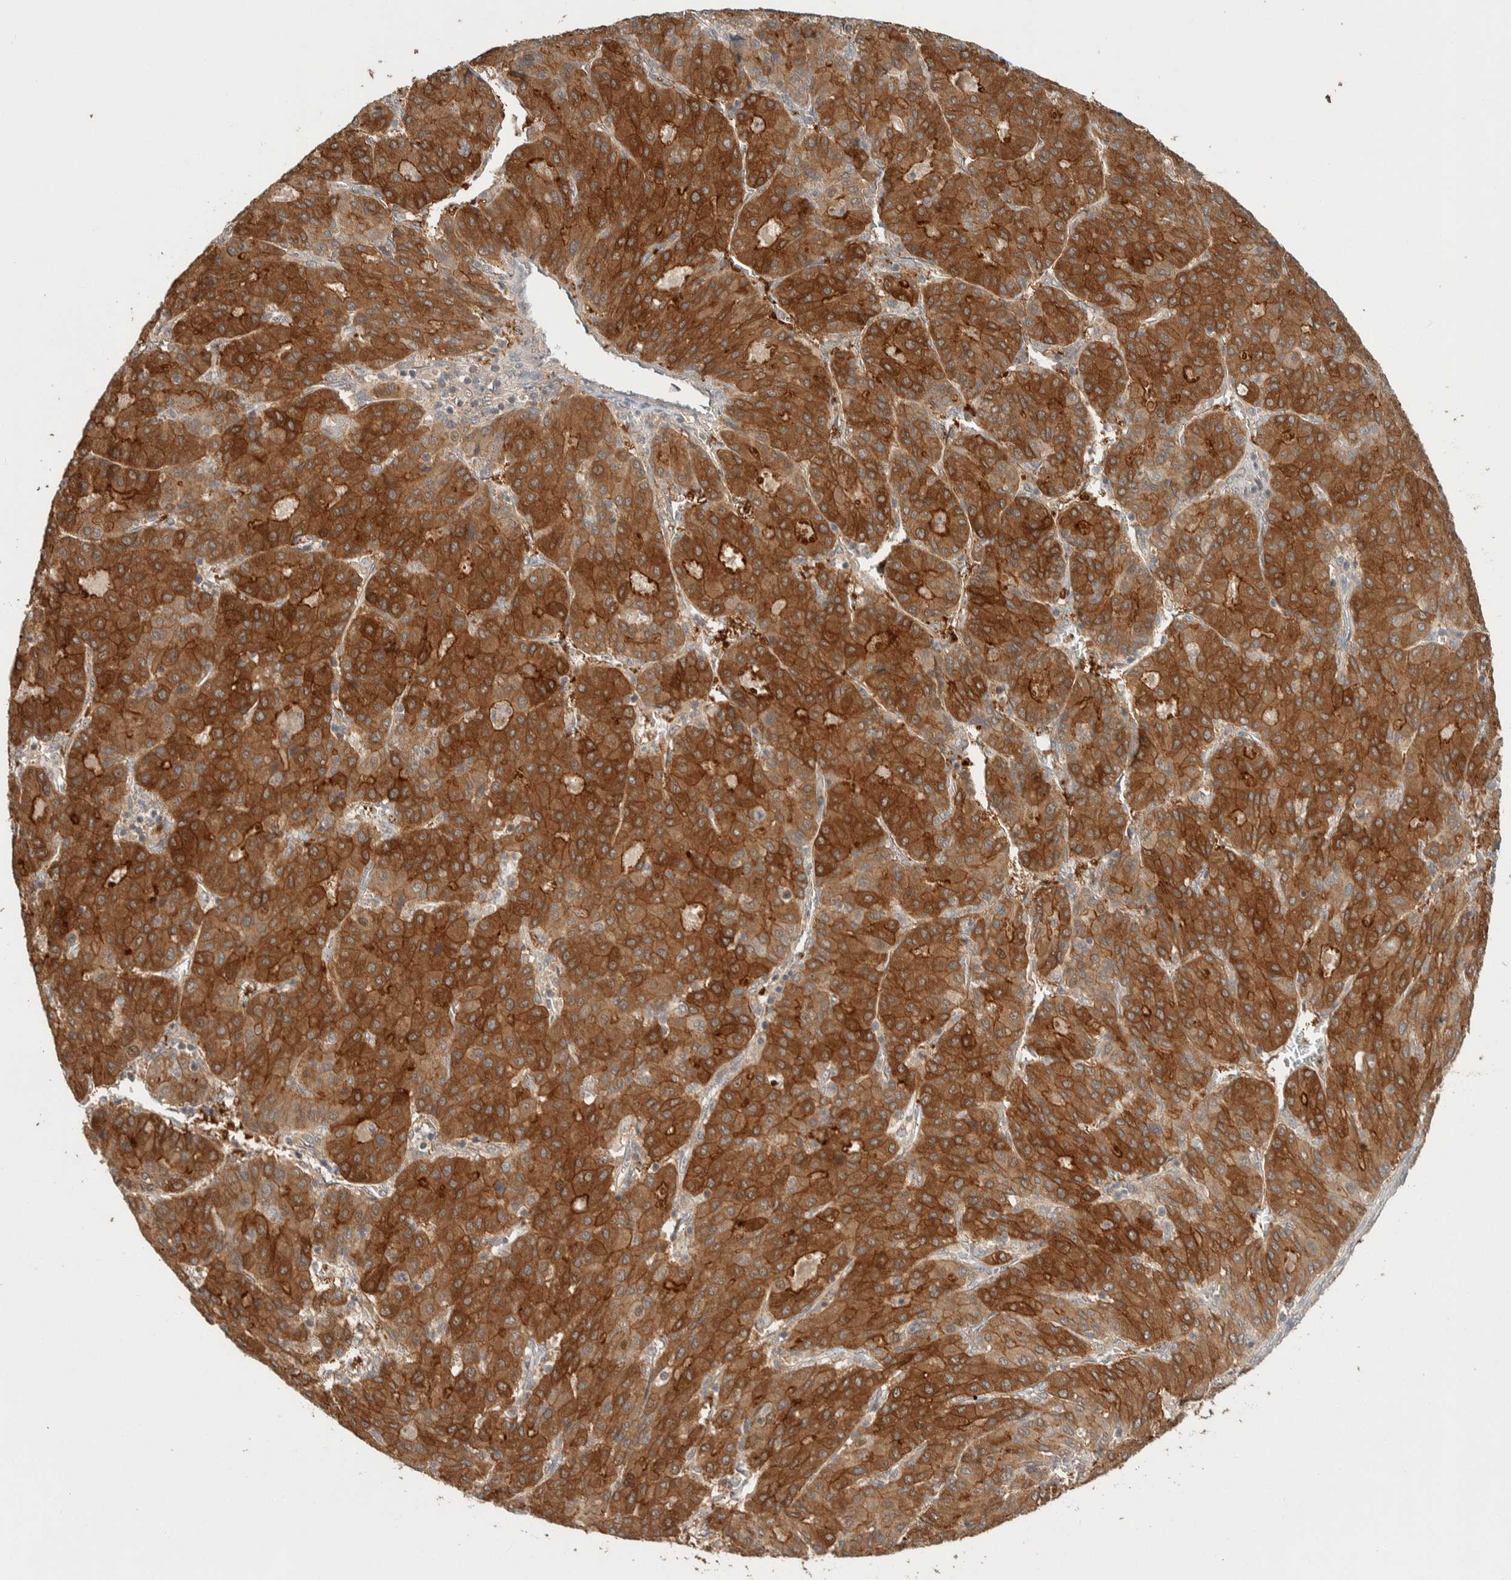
{"staining": {"intensity": "strong", "quantity": ">75%", "location": "cytoplasmic/membranous"}, "tissue": "liver cancer", "cell_type": "Tumor cells", "image_type": "cancer", "snomed": [{"axis": "morphology", "description": "Carcinoma, Hepatocellular, NOS"}, {"axis": "topography", "description": "Liver"}], "caption": "Brown immunohistochemical staining in liver cancer exhibits strong cytoplasmic/membranous expression in approximately >75% of tumor cells. (IHC, brightfield microscopy, high magnification).", "gene": "ZNF567", "patient": {"sex": "male", "age": 65}}